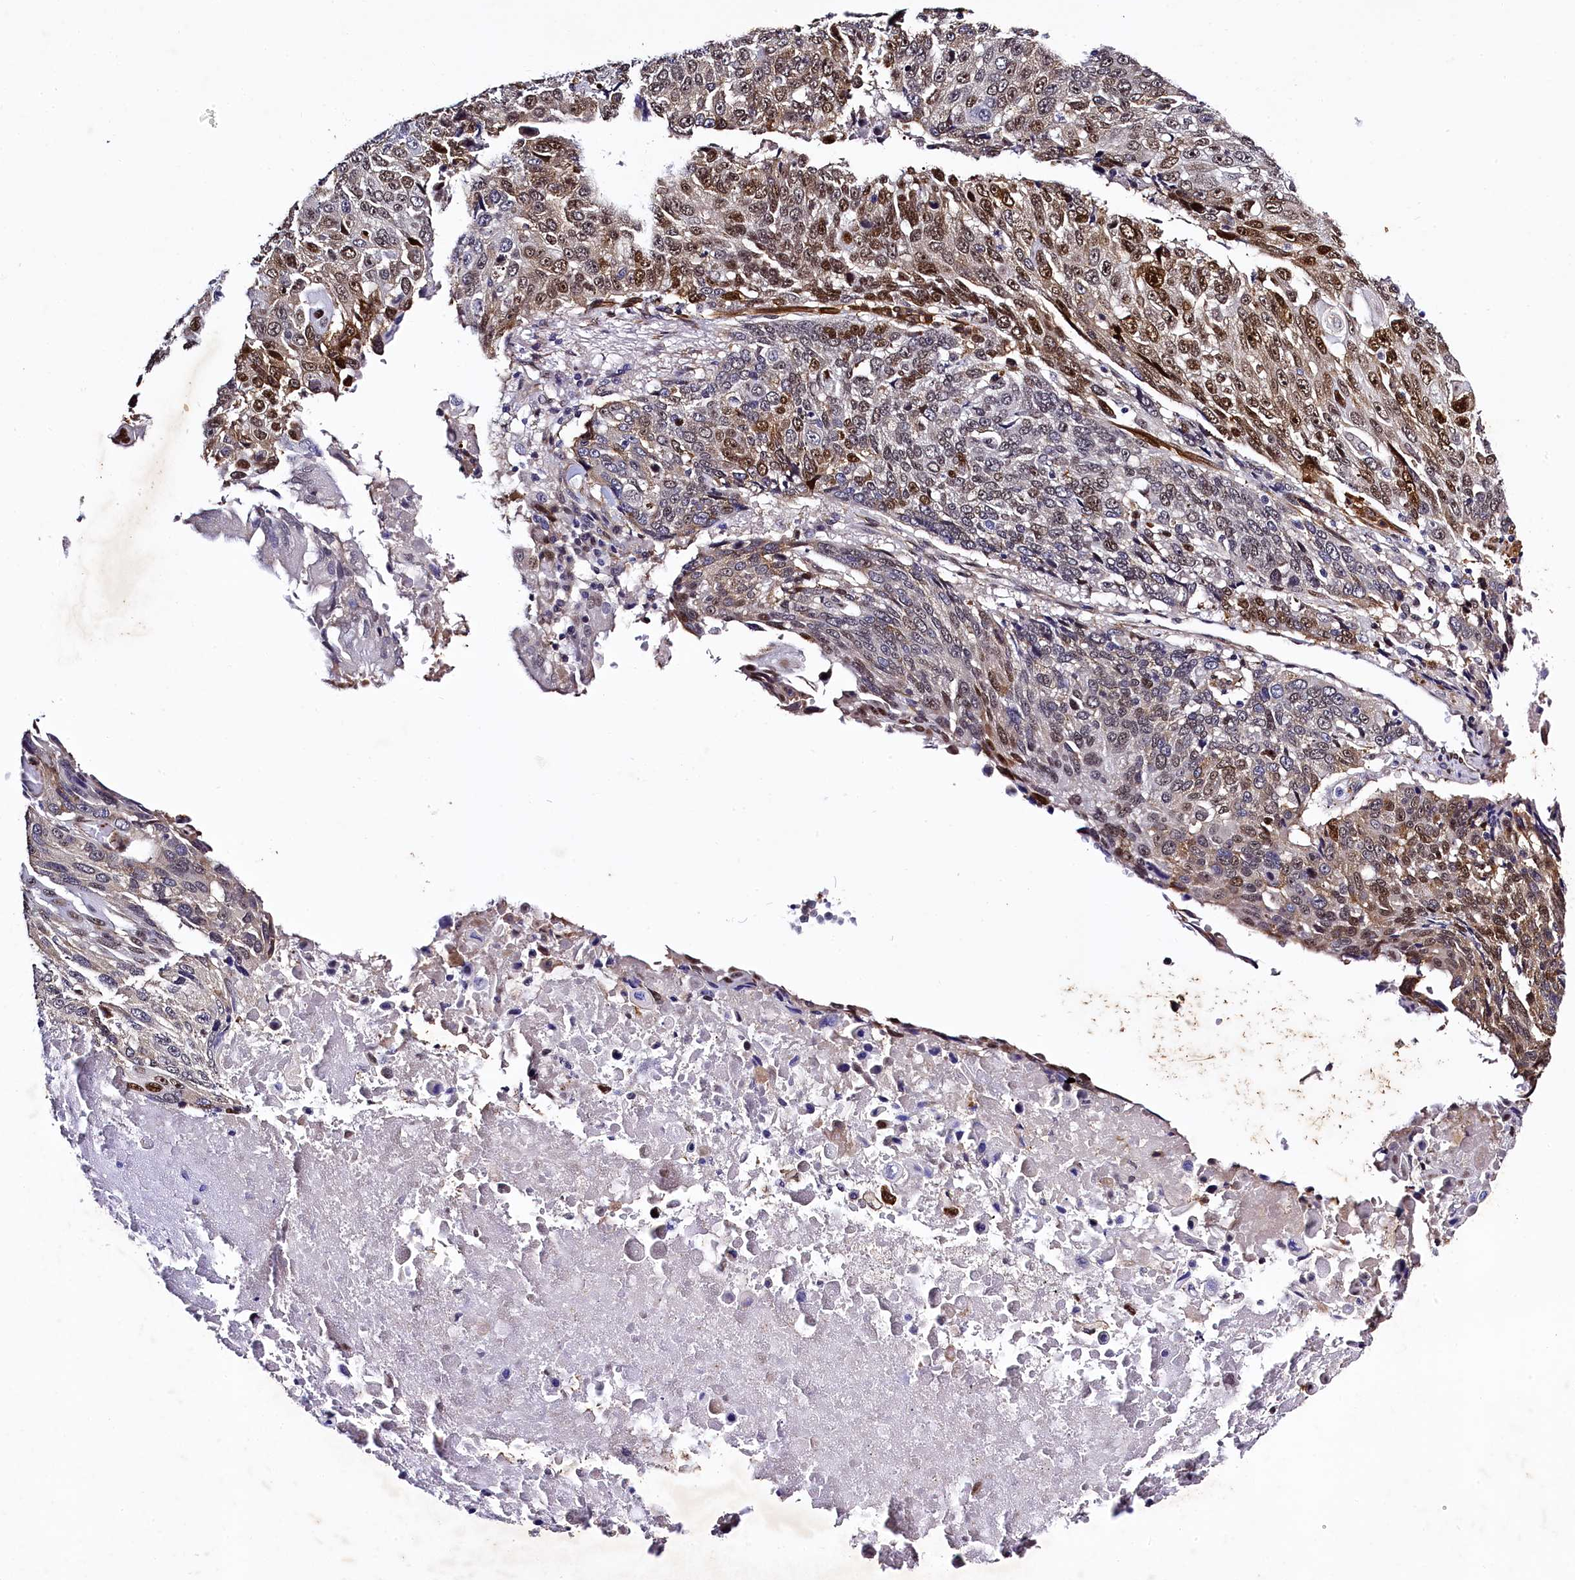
{"staining": {"intensity": "strong", "quantity": "25%-75%", "location": "nuclear"}, "tissue": "lung cancer", "cell_type": "Tumor cells", "image_type": "cancer", "snomed": [{"axis": "morphology", "description": "Squamous cell carcinoma, NOS"}, {"axis": "topography", "description": "Lung"}], "caption": "Strong nuclear protein staining is present in about 25%-75% of tumor cells in lung cancer (squamous cell carcinoma).", "gene": "SAMD10", "patient": {"sex": "male", "age": 66}}